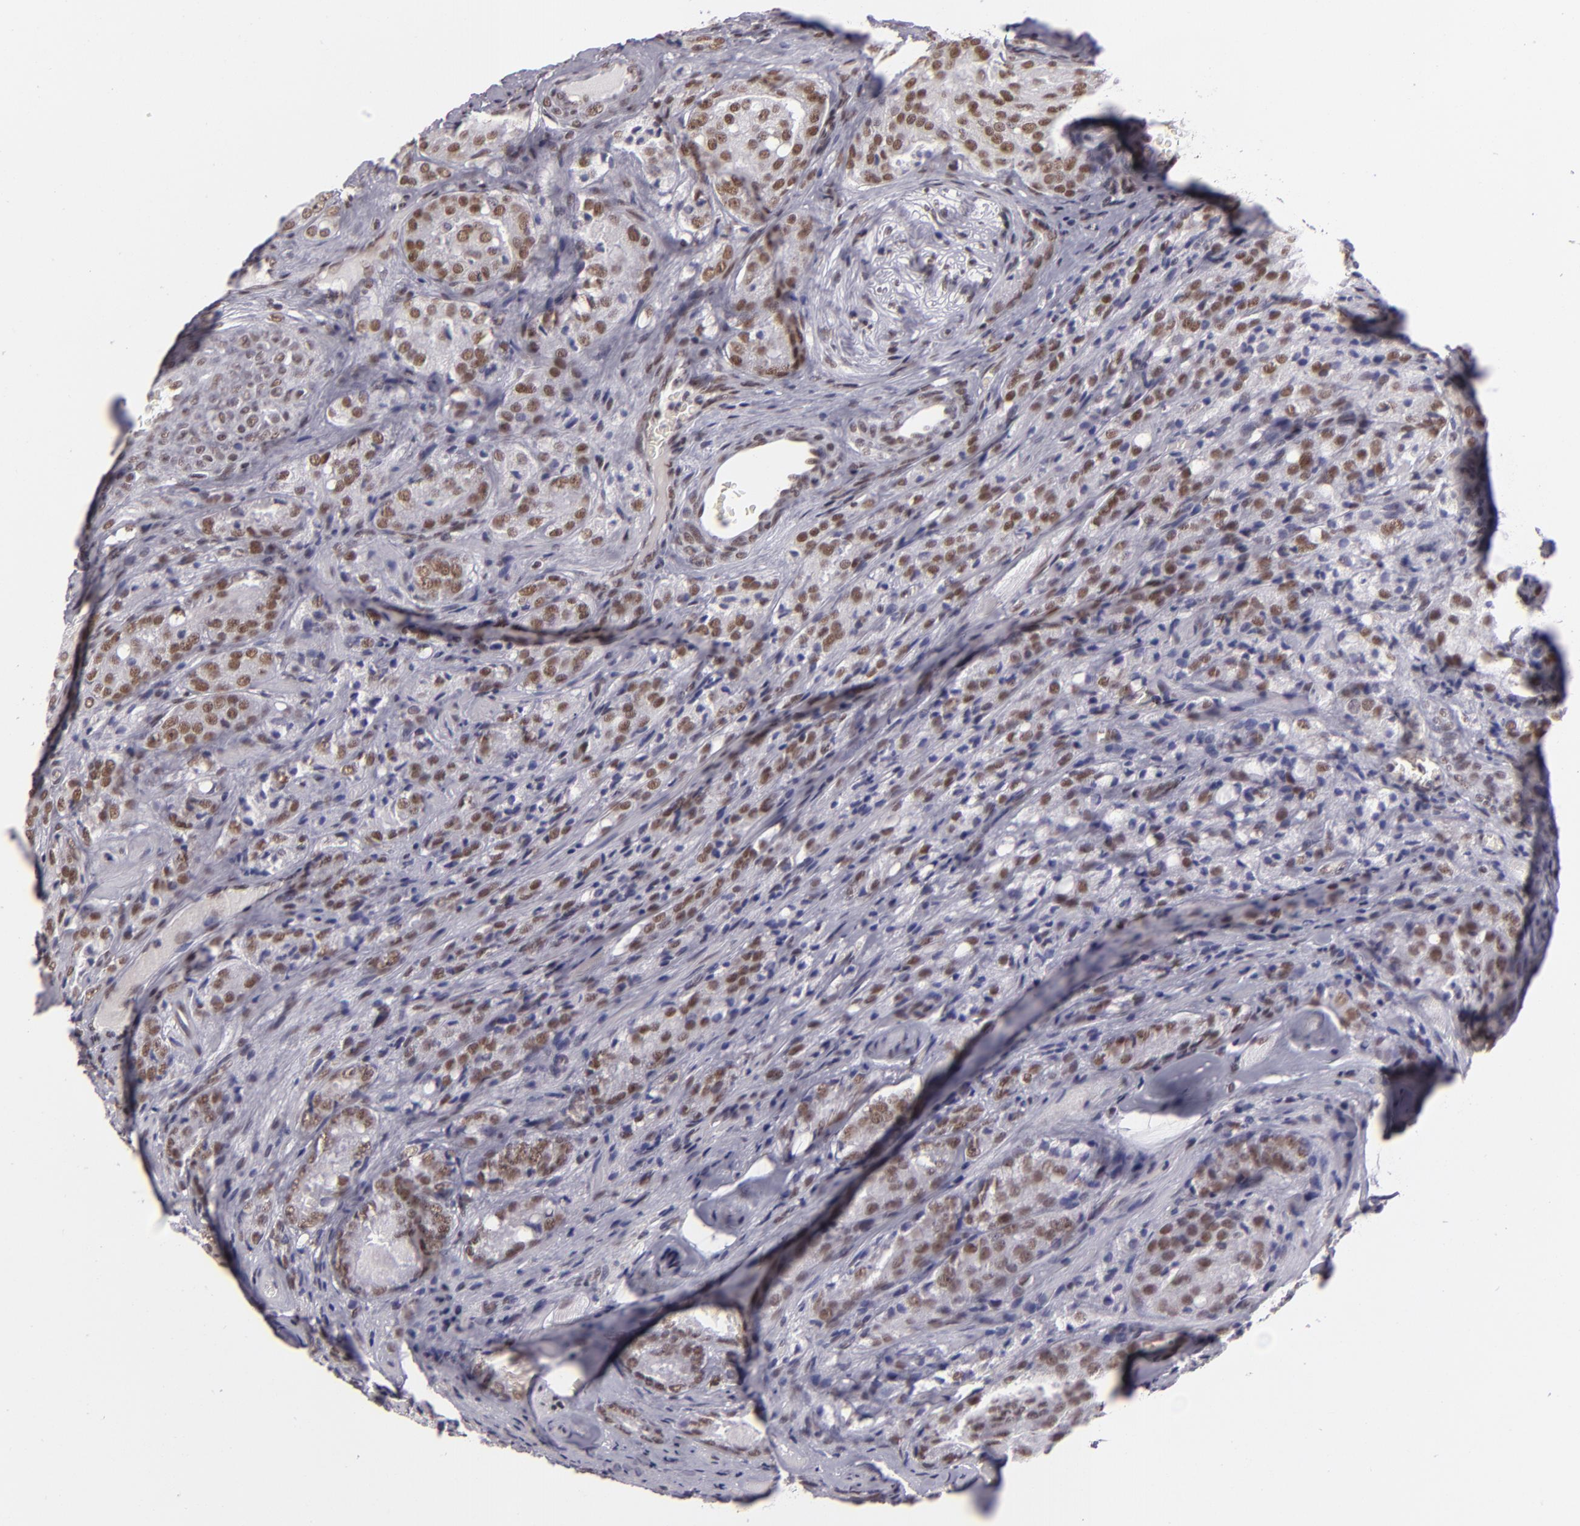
{"staining": {"intensity": "moderate", "quantity": "25%-75%", "location": "nuclear"}, "tissue": "prostate cancer", "cell_type": "Tumor cells", "image_type": "cancer", "snomed": [{"axis": "morphology", "description": "Adenocarcinoma, Medium grade"}, {"axis": "topography", "description": "Prostate"}], "caption": "A high-resolution photomicrograph shows immunohistochemistry staining of adenocarcinoma (medium-grade) (prostate), which demonstrates moderate nuclear positivity in about 25%-75% of tumor cells.", "gene": "BRD8", "patient": {"sex": "male", "age": 60}}